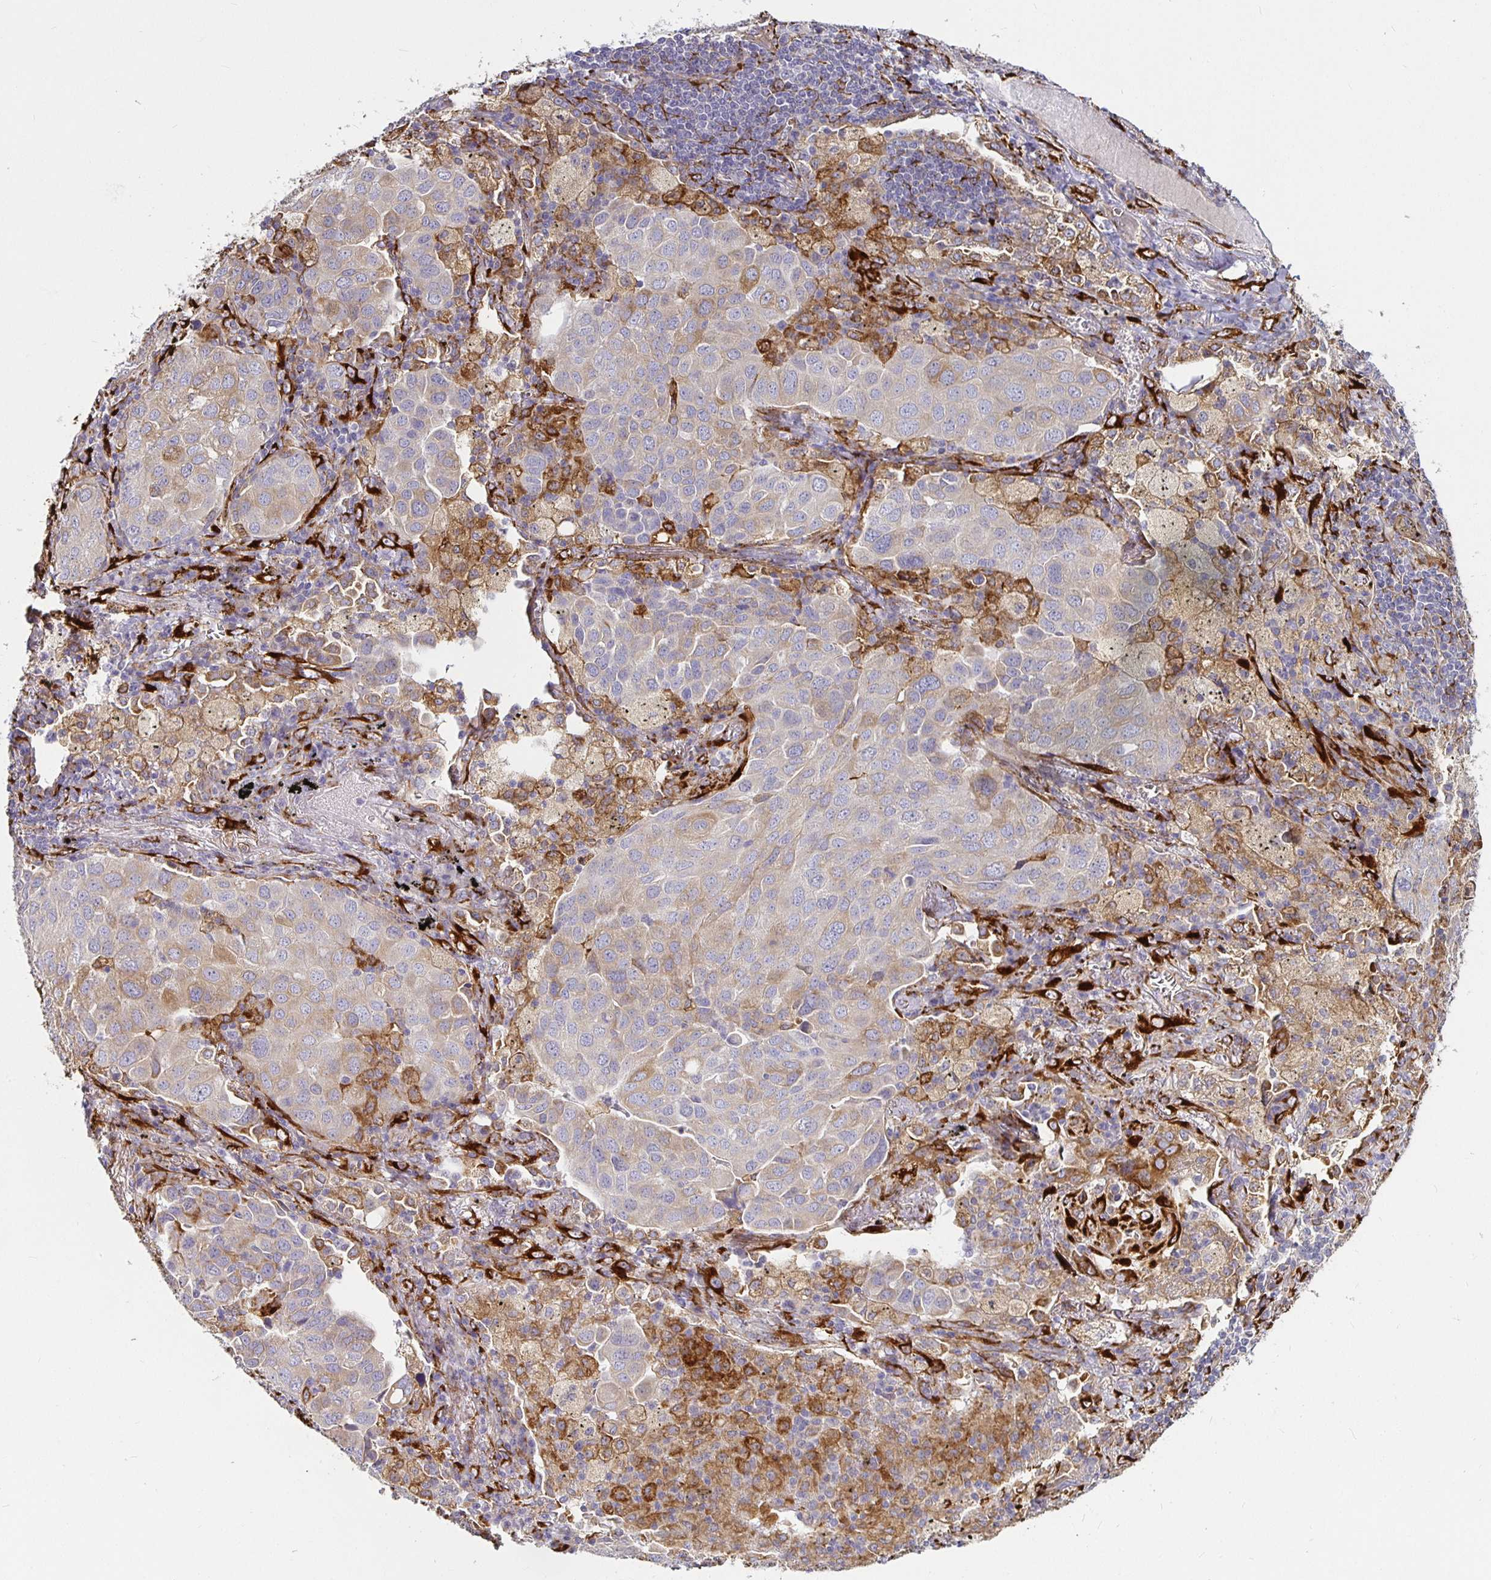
{"staining": {"intensity": "weak", "quantity": "25%-75%", "location": "cytoplasmic/membranous"}, "tissue": "lung cancer", "cell_type": "Tumor cells", "image_type": "cancer", "snomed": [{"axis": "morphology", "description": "Adenocarcinoma, NOS"}, {"axis": "morphology", "description": "Adenocarcinoma, metastatic, NOS"}, {"axis": "topography", "description": "Lymph node"}, {"axis": "topography", "description": "Lung"}], "caption": "Brown immunohistochemical staining in human lung adenocarcinoma demonstrates weak cytoplasmic/membranous expression in about 25%-75% of tumor cells.", "gene": "P4HA2", "patient": {"sex": "female", "age": 65}}